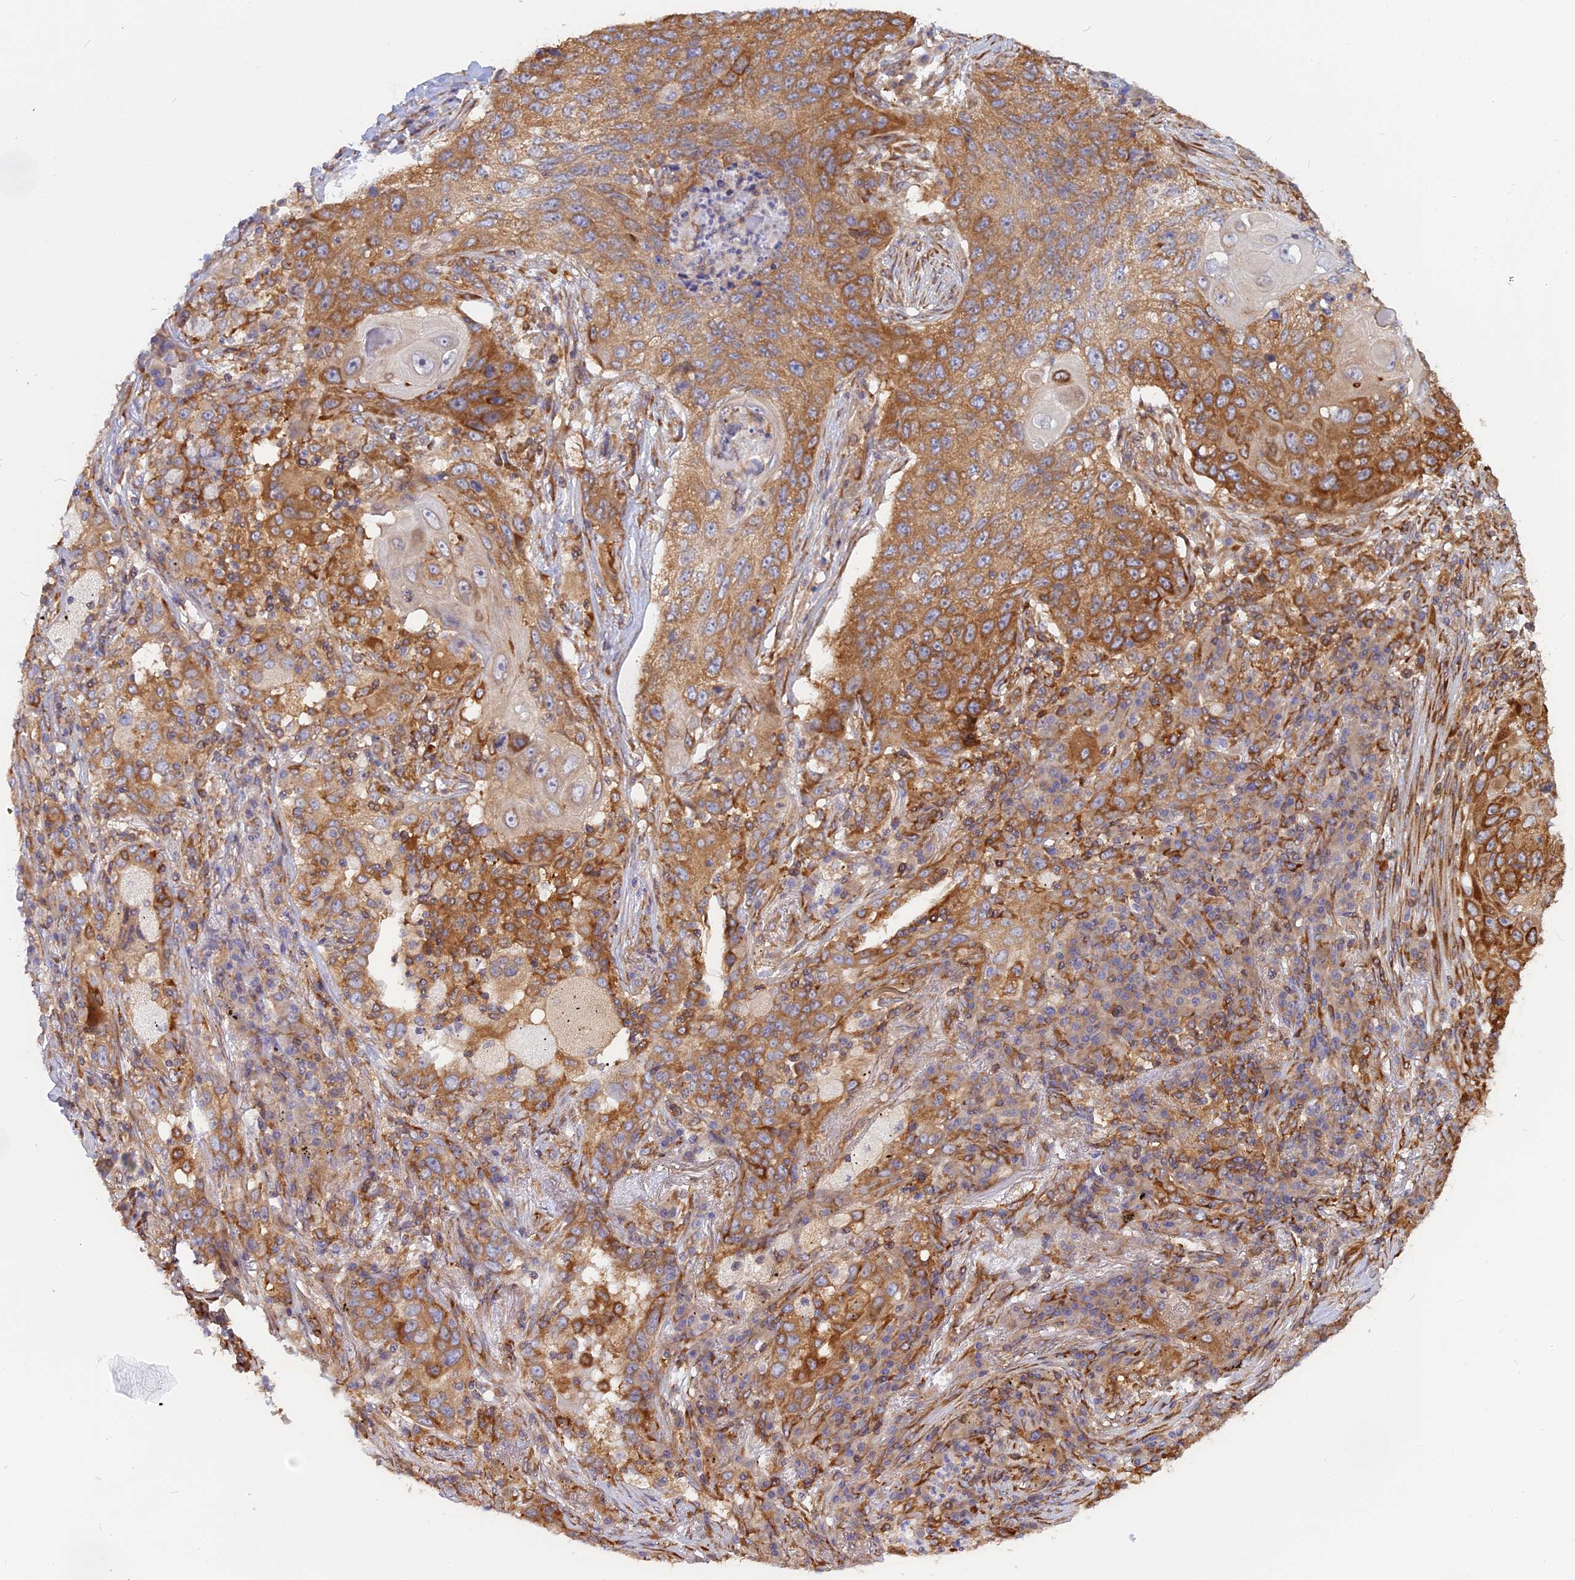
{"staining": {"intensity": "moderate", "quantity": ">75%", "location": "cytoplasmic/membranous"}, "tissue": "lung cancer", "cell_type": "Tumor cells", "image_type": "cancer", "snomed": [{"axis": "morphology", "description": "Squamous cell carcinoma, NOS"}, {"axis": "topography", "description": "Lung"}], "caption": "Tumor cells exhibit medium levels of moderate cytoplasmic/membranous positivity in approximately >75% of cells in human lung cancer.", "gene": "GMIP", "patient": {"sex": "female", "age": 63}}